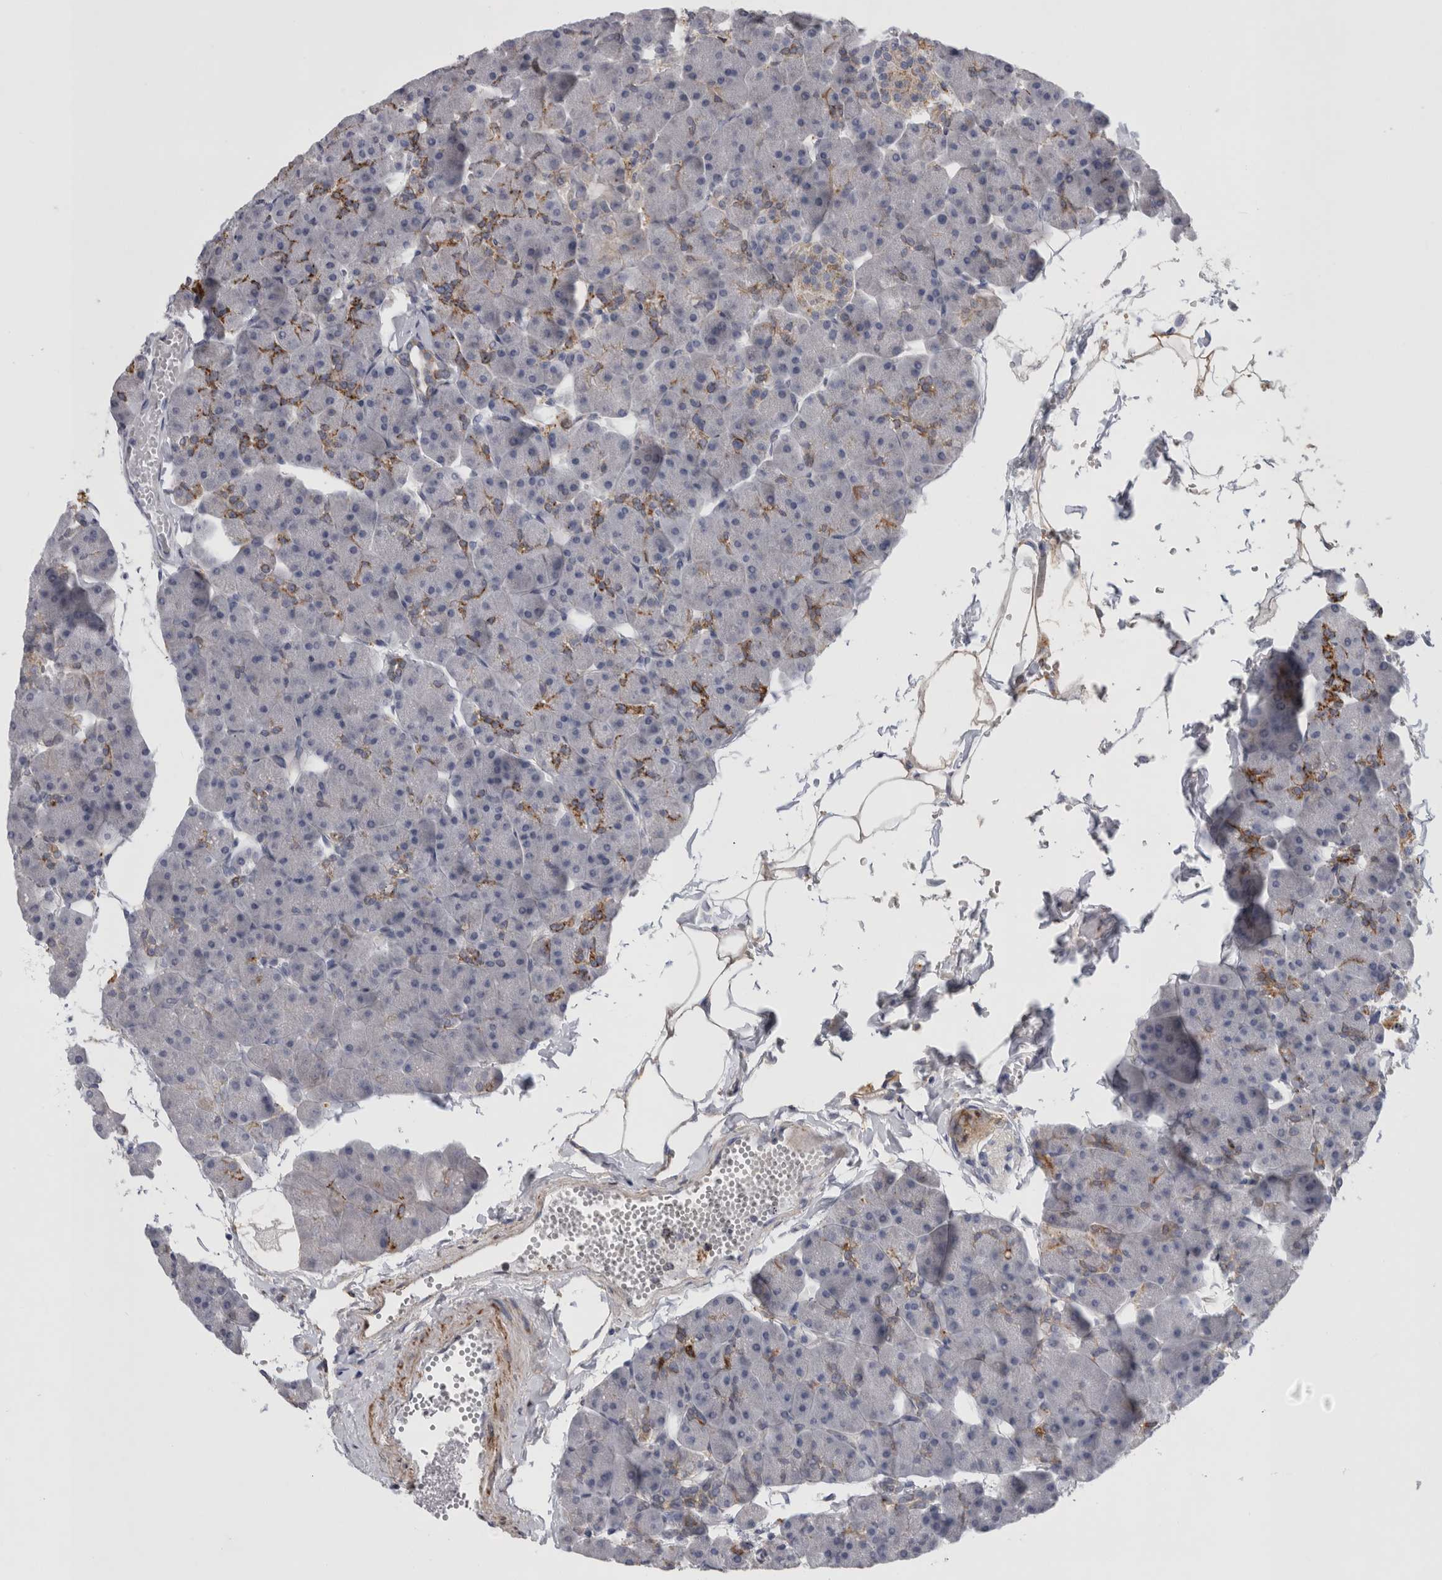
{"staining": {"intensity": "moderate", "quantity": "<25%", "location": "cytoplasmic/membranous"}, "tissue": "pancreas", "cell_type": "Exocrine glandular cells", "image_type": "normal", "snomed": [{"axis": "morphology", "description": "Normal tissue, NOS"}, {"axis": "topography", "description": "Pancreas"}], "caption": "Protein staining of normal pancreas shows moderate cytoplasmic/membranous positivity in approximately <25% of exocrine glandular cells.", "gene": "DNAJC24", "patient": {"sex": "male", "age": 35}}